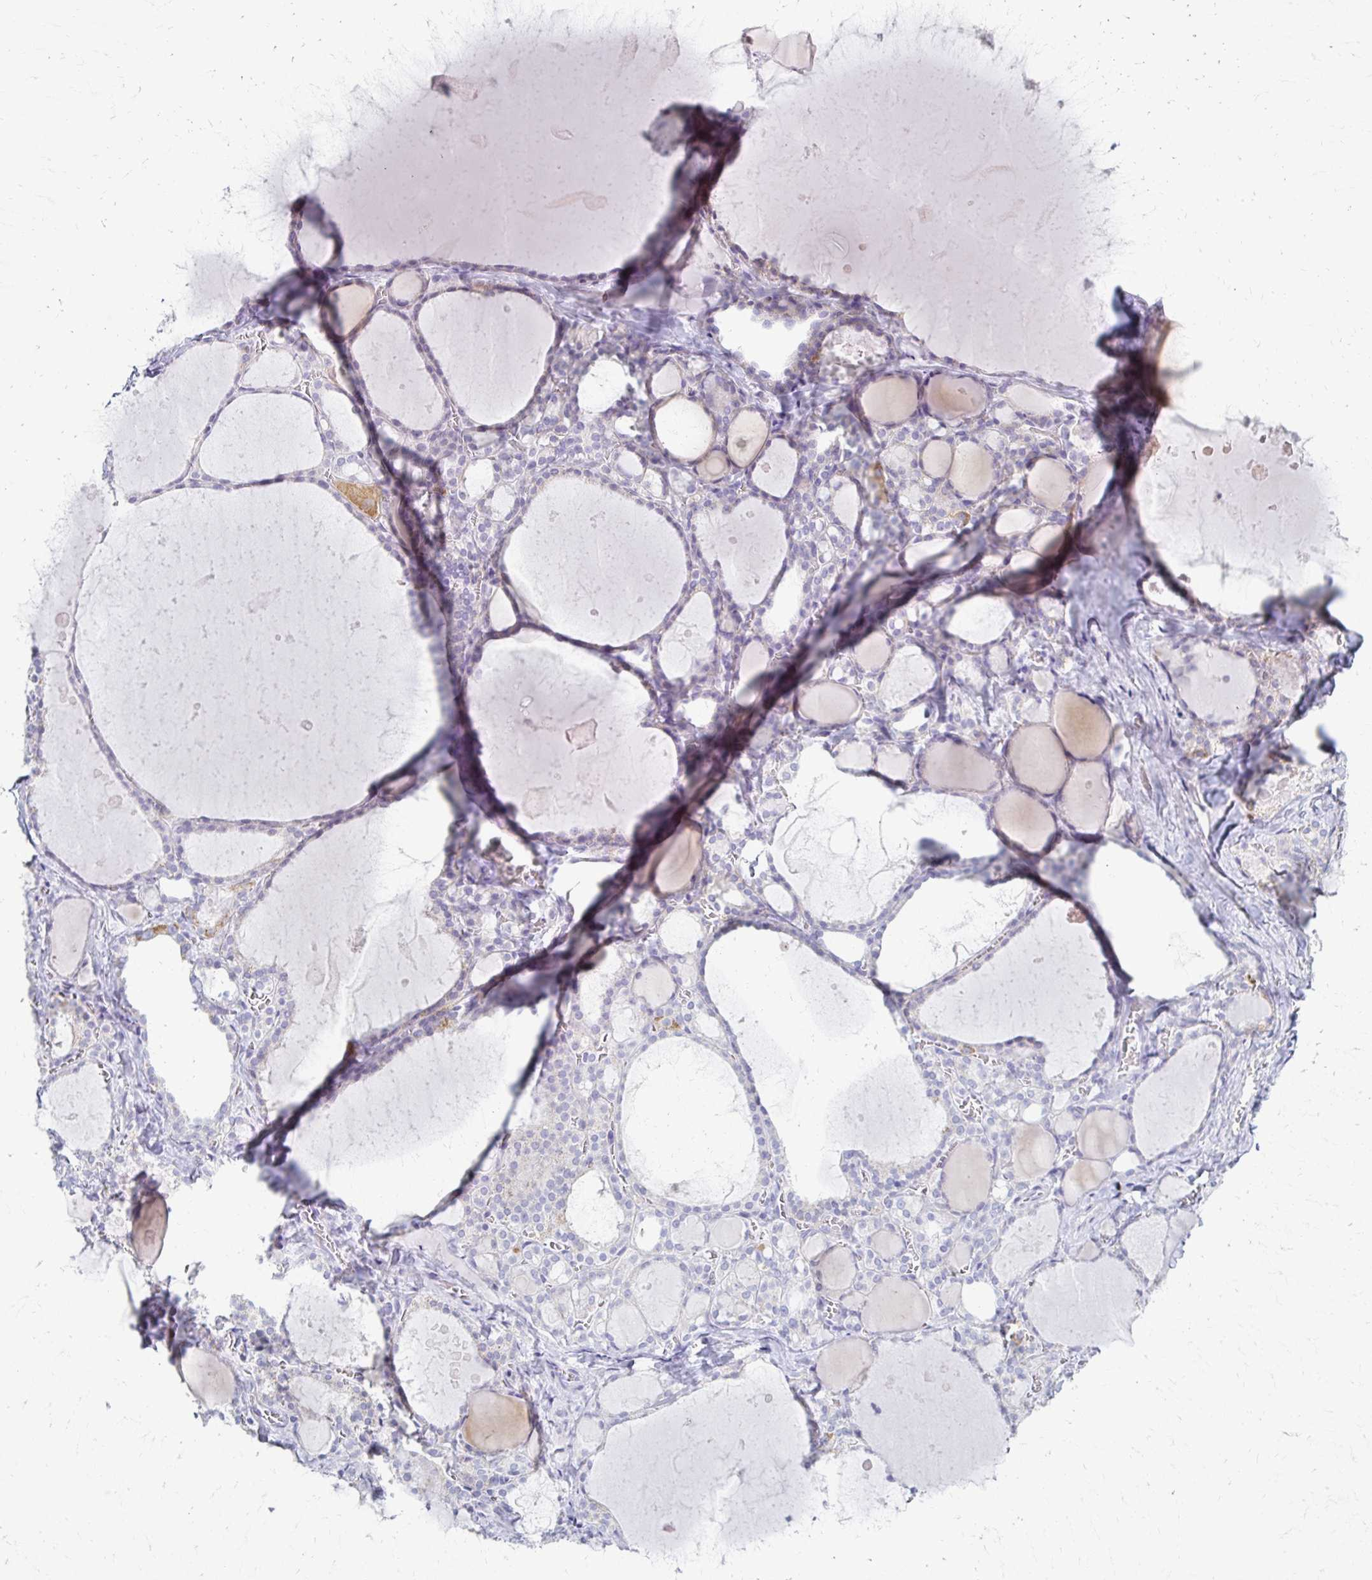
{"staining": {"intensity": "negative", "quantity": "none", "location": "none"}, "tissue": "thyroid gland", "cell_type": "Glandular cells", "image_type": "normal", "snomed": [{"axis": "morphology", "description": "Normal tissue, NOS"}, {"axis": "topography", "description": "Thyroid gland"}], "caption": "Immunohistochemistry of unremarkable human thyroid gland displays no expression in glandular cells.", "gene": "FCGR2A", "patient": {"sex": "male", "age": 56}}